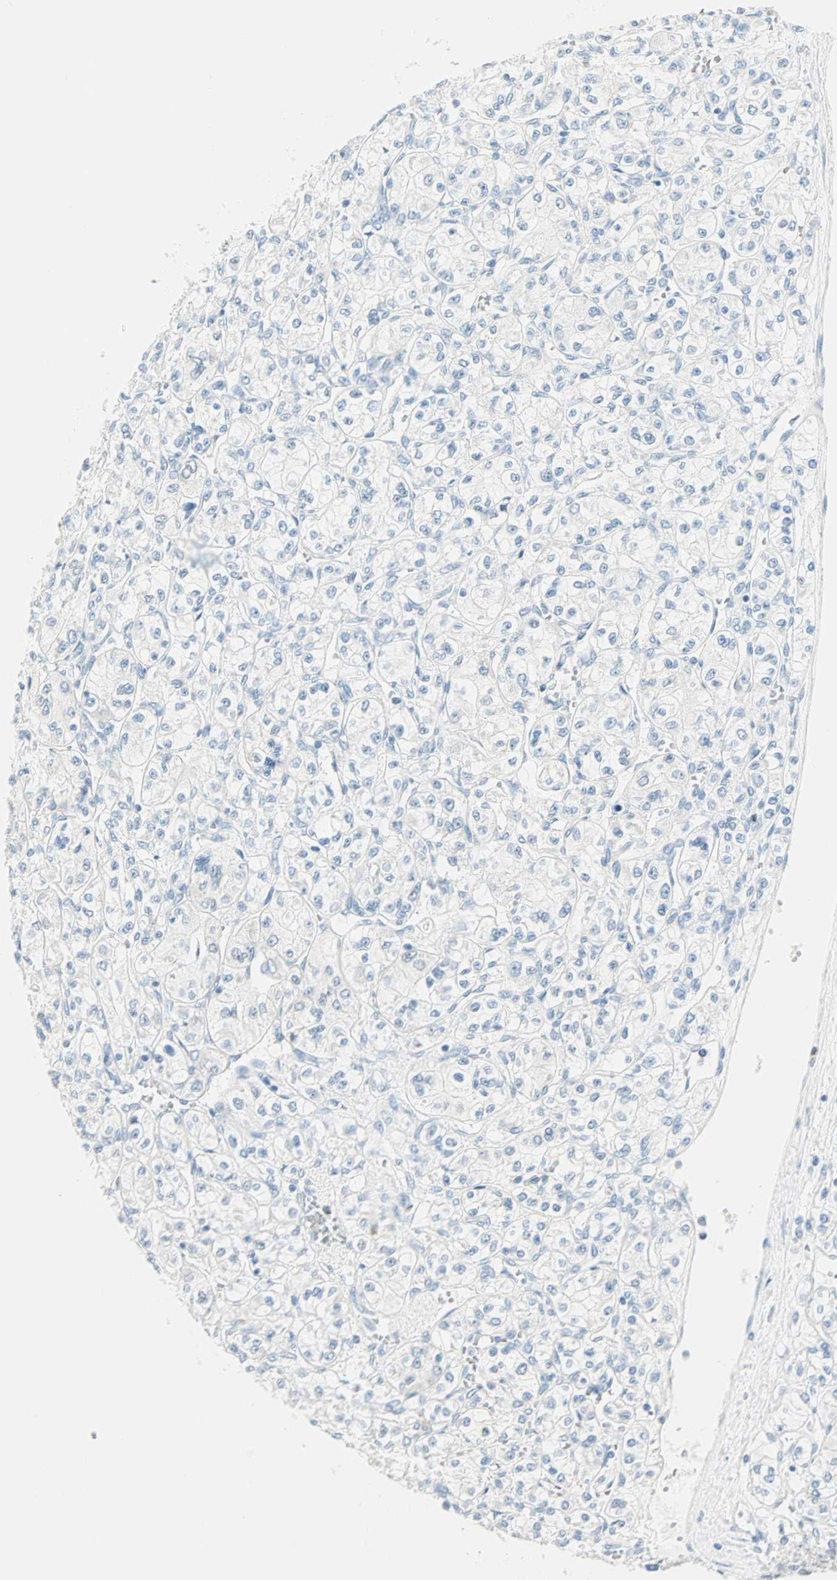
{"staining": {"intensity": "negative", "quantity": "none", "location": "none"}, "tissue": "renal cancer", "cell_type": "Tumor cells", "image_type": "cancer", "snomed": [{"axis": "morphology", "description": "Adenocarcinoma, NOS"}, {"axis": "topography", "description": "Kidney"}], "caption": "Immunohistochemistry photomicrograph of human renal cancer (adenocarcinoma) stained for a protein (brown), which shows no expression in tumor cells.", "gene": "SULT1C2", "patient": {"sex": "male", "age": 77}}